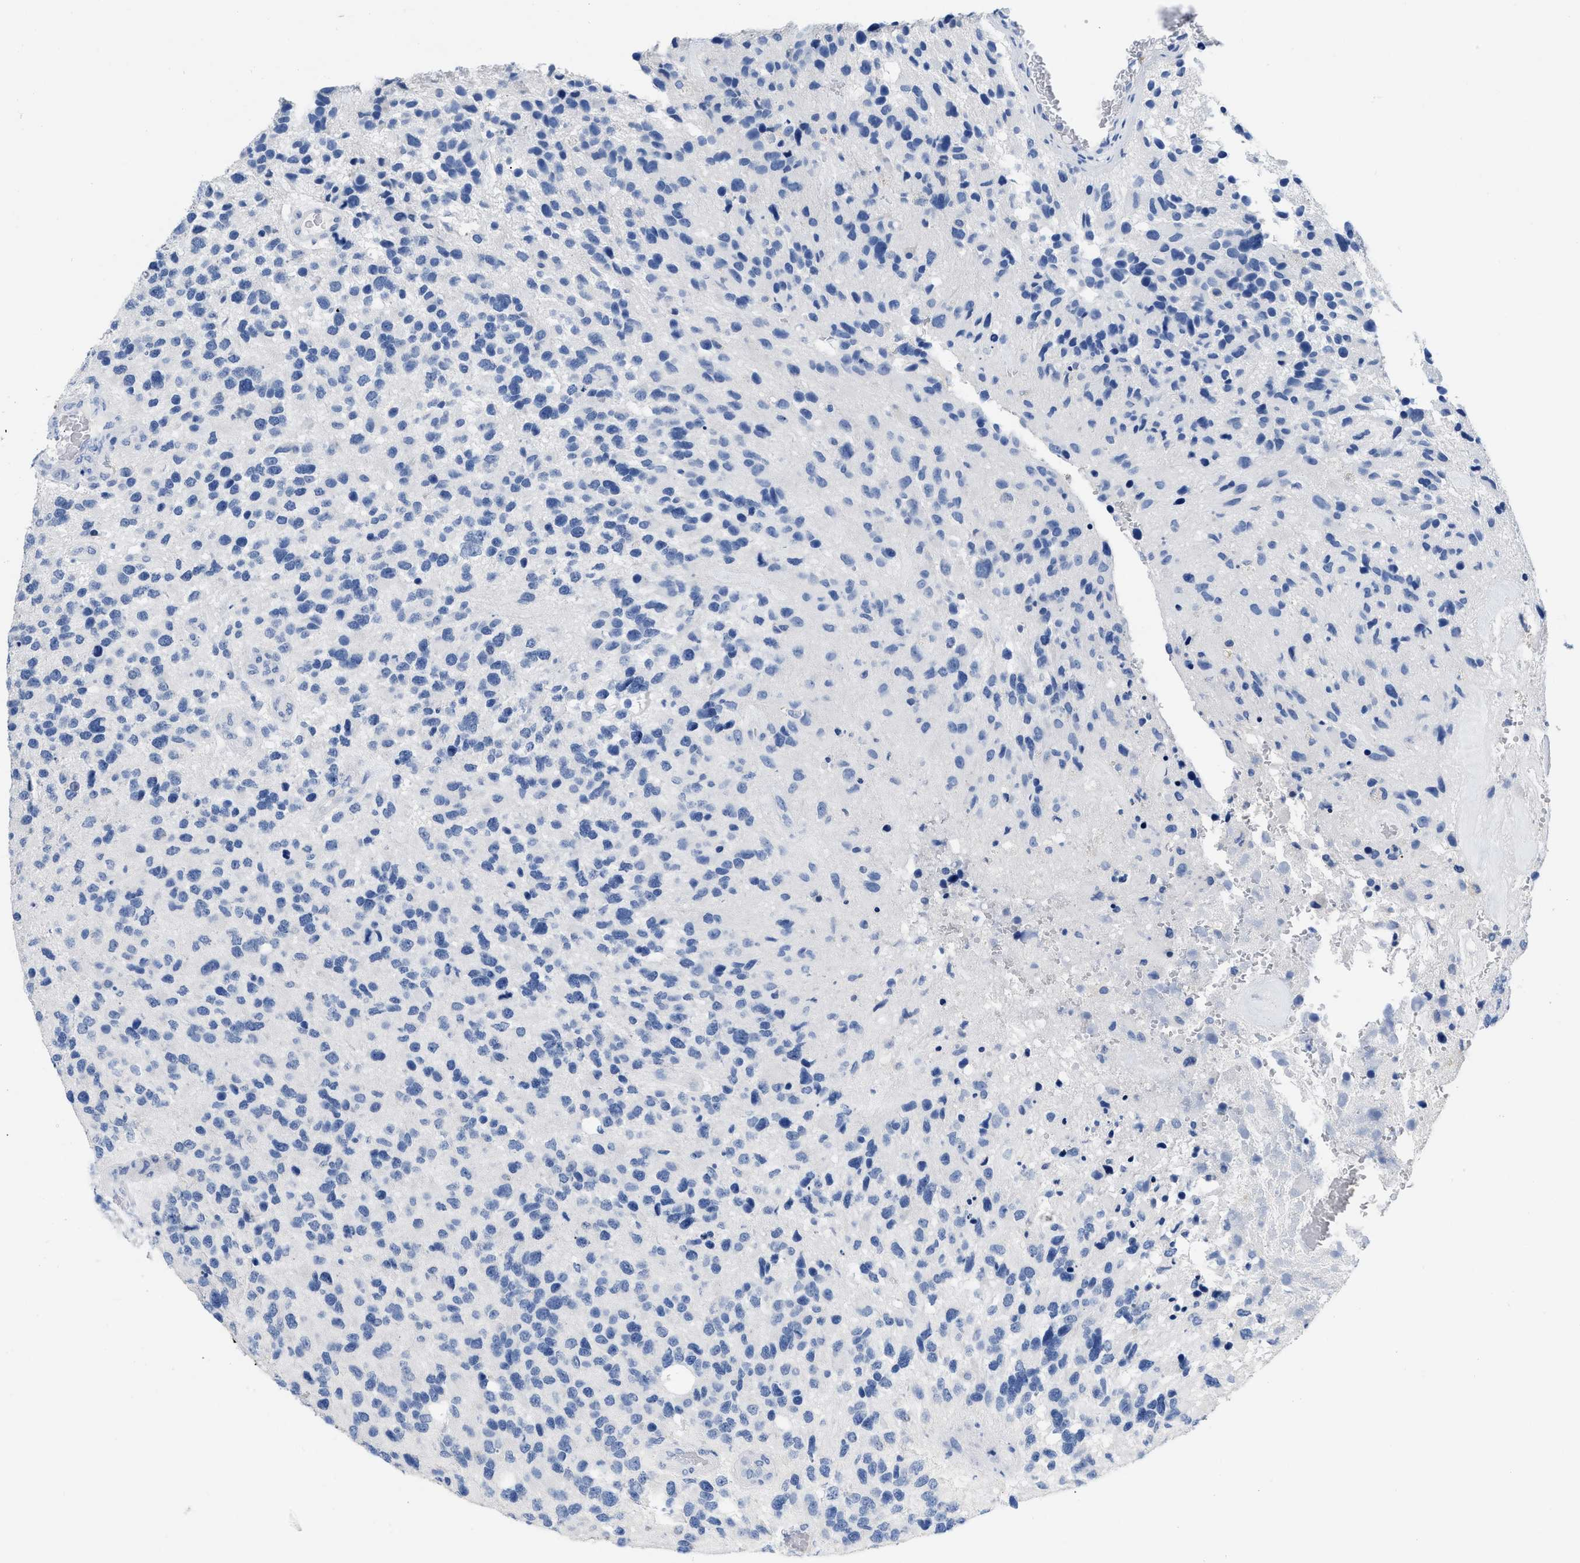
{"staining": {"intensity": "negative", "quantity": "none", "location": "none"}, "tissue": "glioma", "cell_type": "Tumor cells", "image_type": "cancer", "snomed": [{"axis": "morphology", "description": "Glioma, malignant, High grade"}, {"axis": "topography", "description": "Brain"}], "caption": "A high-resolution image shows immunohistochemistry (IHC) staining of glioma, which reveals no significant expression in tumor cells.", "gene": "CR1", "patient": {"sex": "female", "age": 58}}